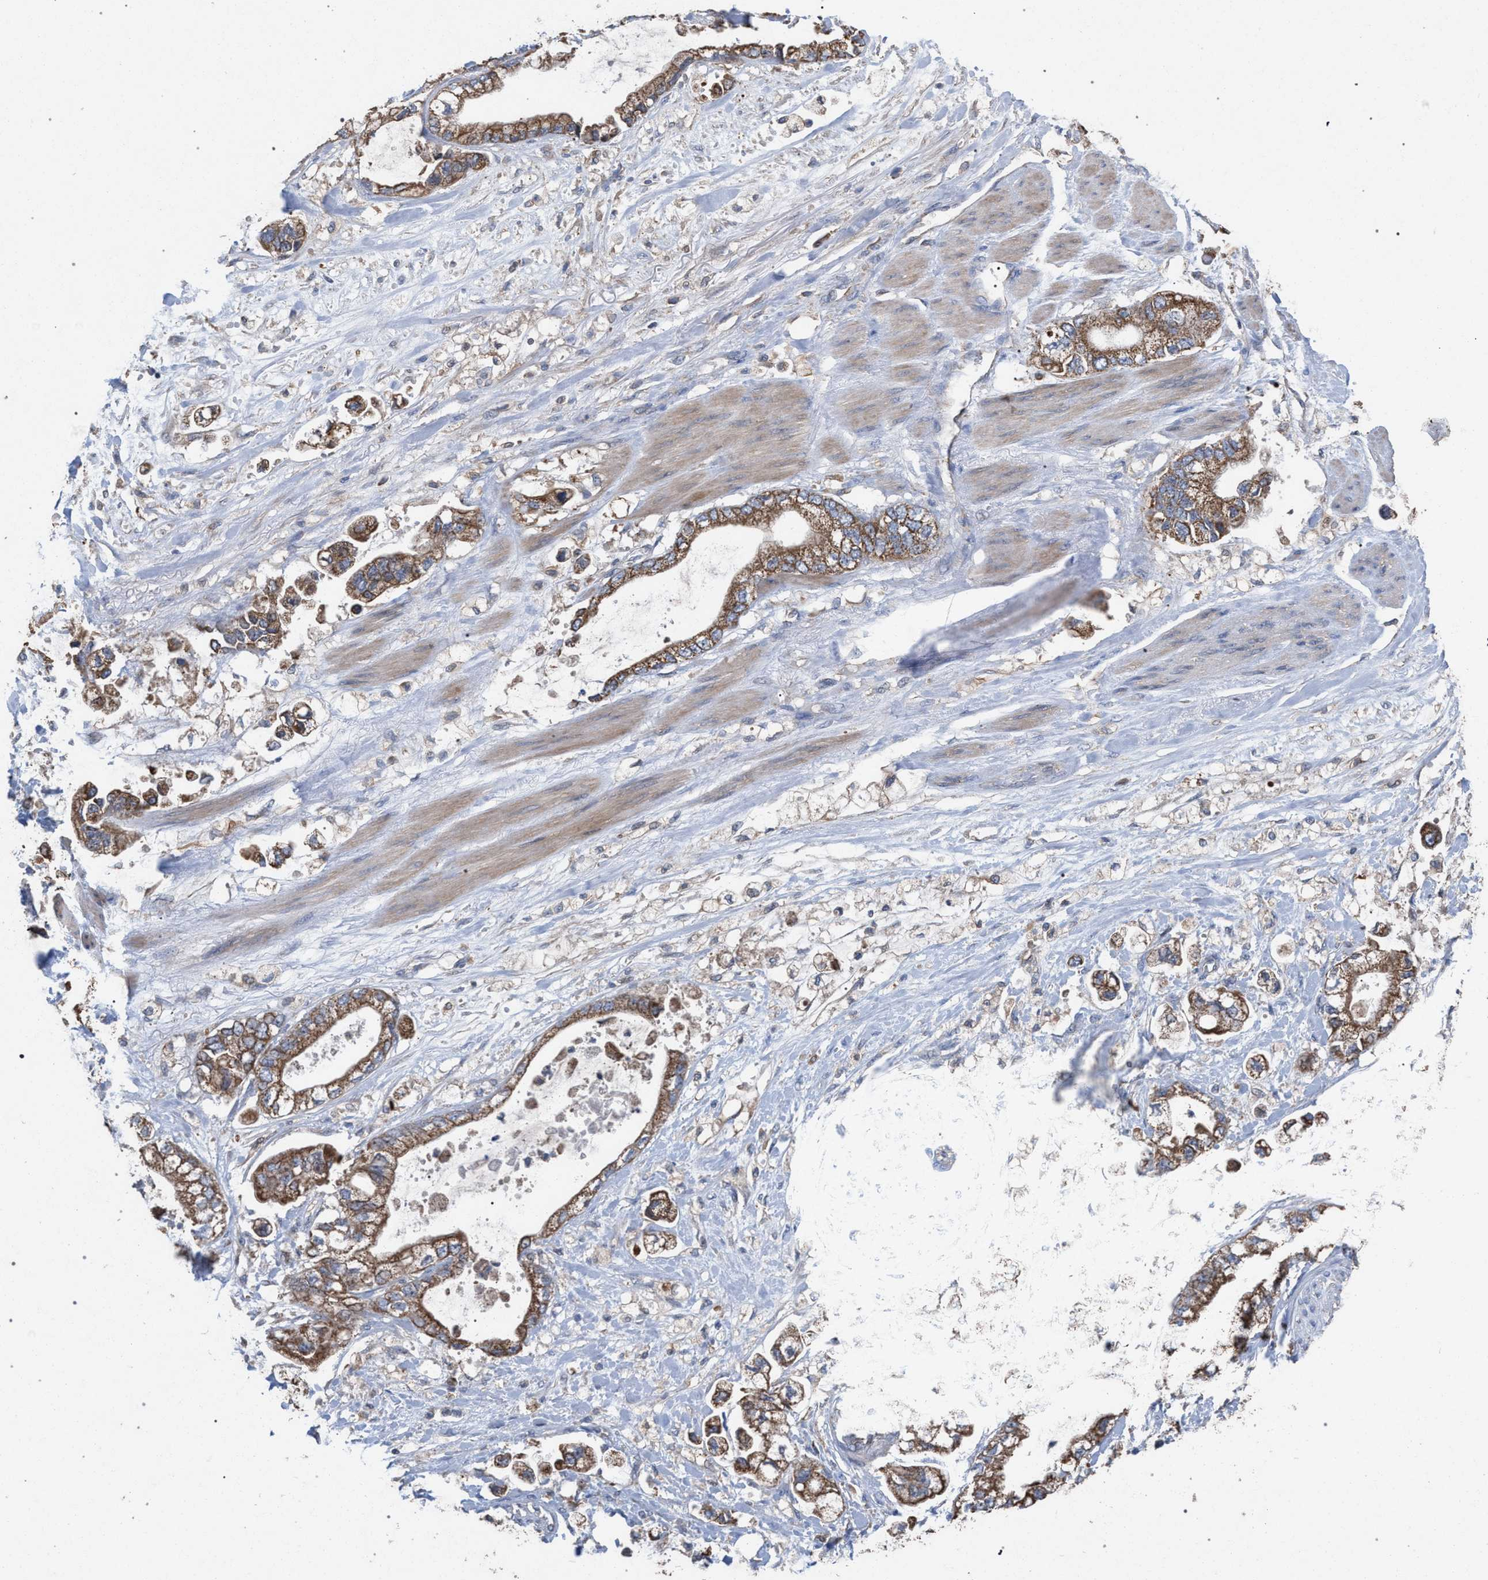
{"staining": {"intensity": "moderate", "quantity": ">75%", "location": "cytoplasmic/membranous"}, "tissue": "stomach cancer", "cell_type": "Tumor cells", "image_type": "cancer", "snomed": [{"axis": "morphology", "description": "Normal tissue, NOS"}, {"axis": "morphology", "description": "Adenocarcinoma, NOS"}, {"axis": "topography", "description": "Stomach"}], "caption": "Stomach cancer (adenocarcinoma) stained with a brown dye exhibits moderate cytoplasmic/membranous positive expression in approximately >75% of tumor cells.", "gene": "BCL2L12", "patient": {"sex": "male", "age": 62}}